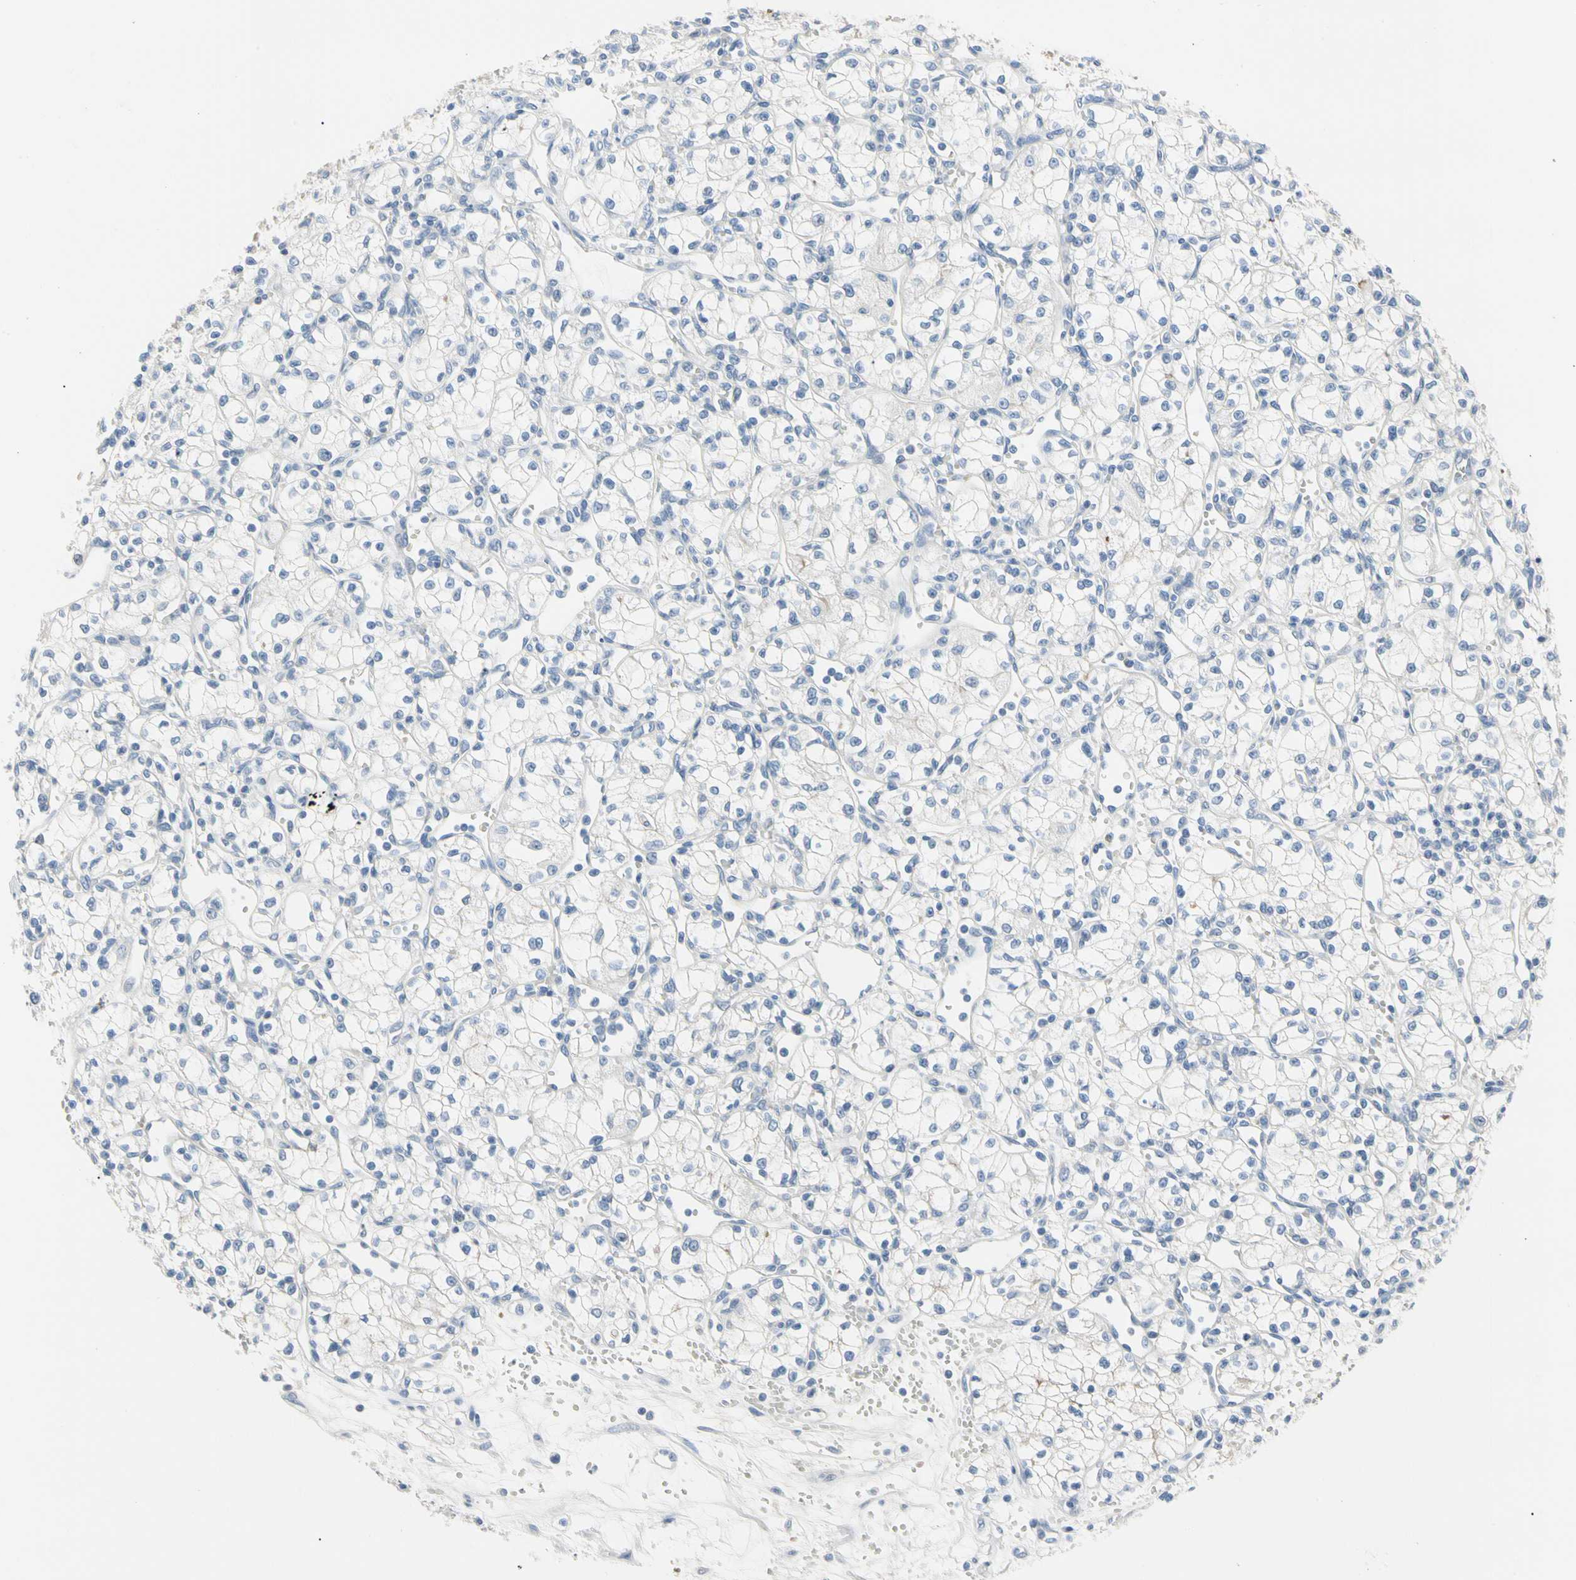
{"staining": {"intensity": "negative", "quantity": "none", "location": "none"}, "tissue": "renal cancer", "cell_type": "Tumor cells", "image_type": "cancer", "snomed": [{"axis": "morphology", "description": "Normal tissue, NOS"}, {"axis": "morphology", "description": "Adenocarcinoma, NOS"}, {"axis": "topography", "description": "Kidney"}], "caption": "Tumor cells are negative for protein expression in human renal adenocarcinoma.", "gene": "MARK1", "patient": {"sex": "male", "age": 59}}